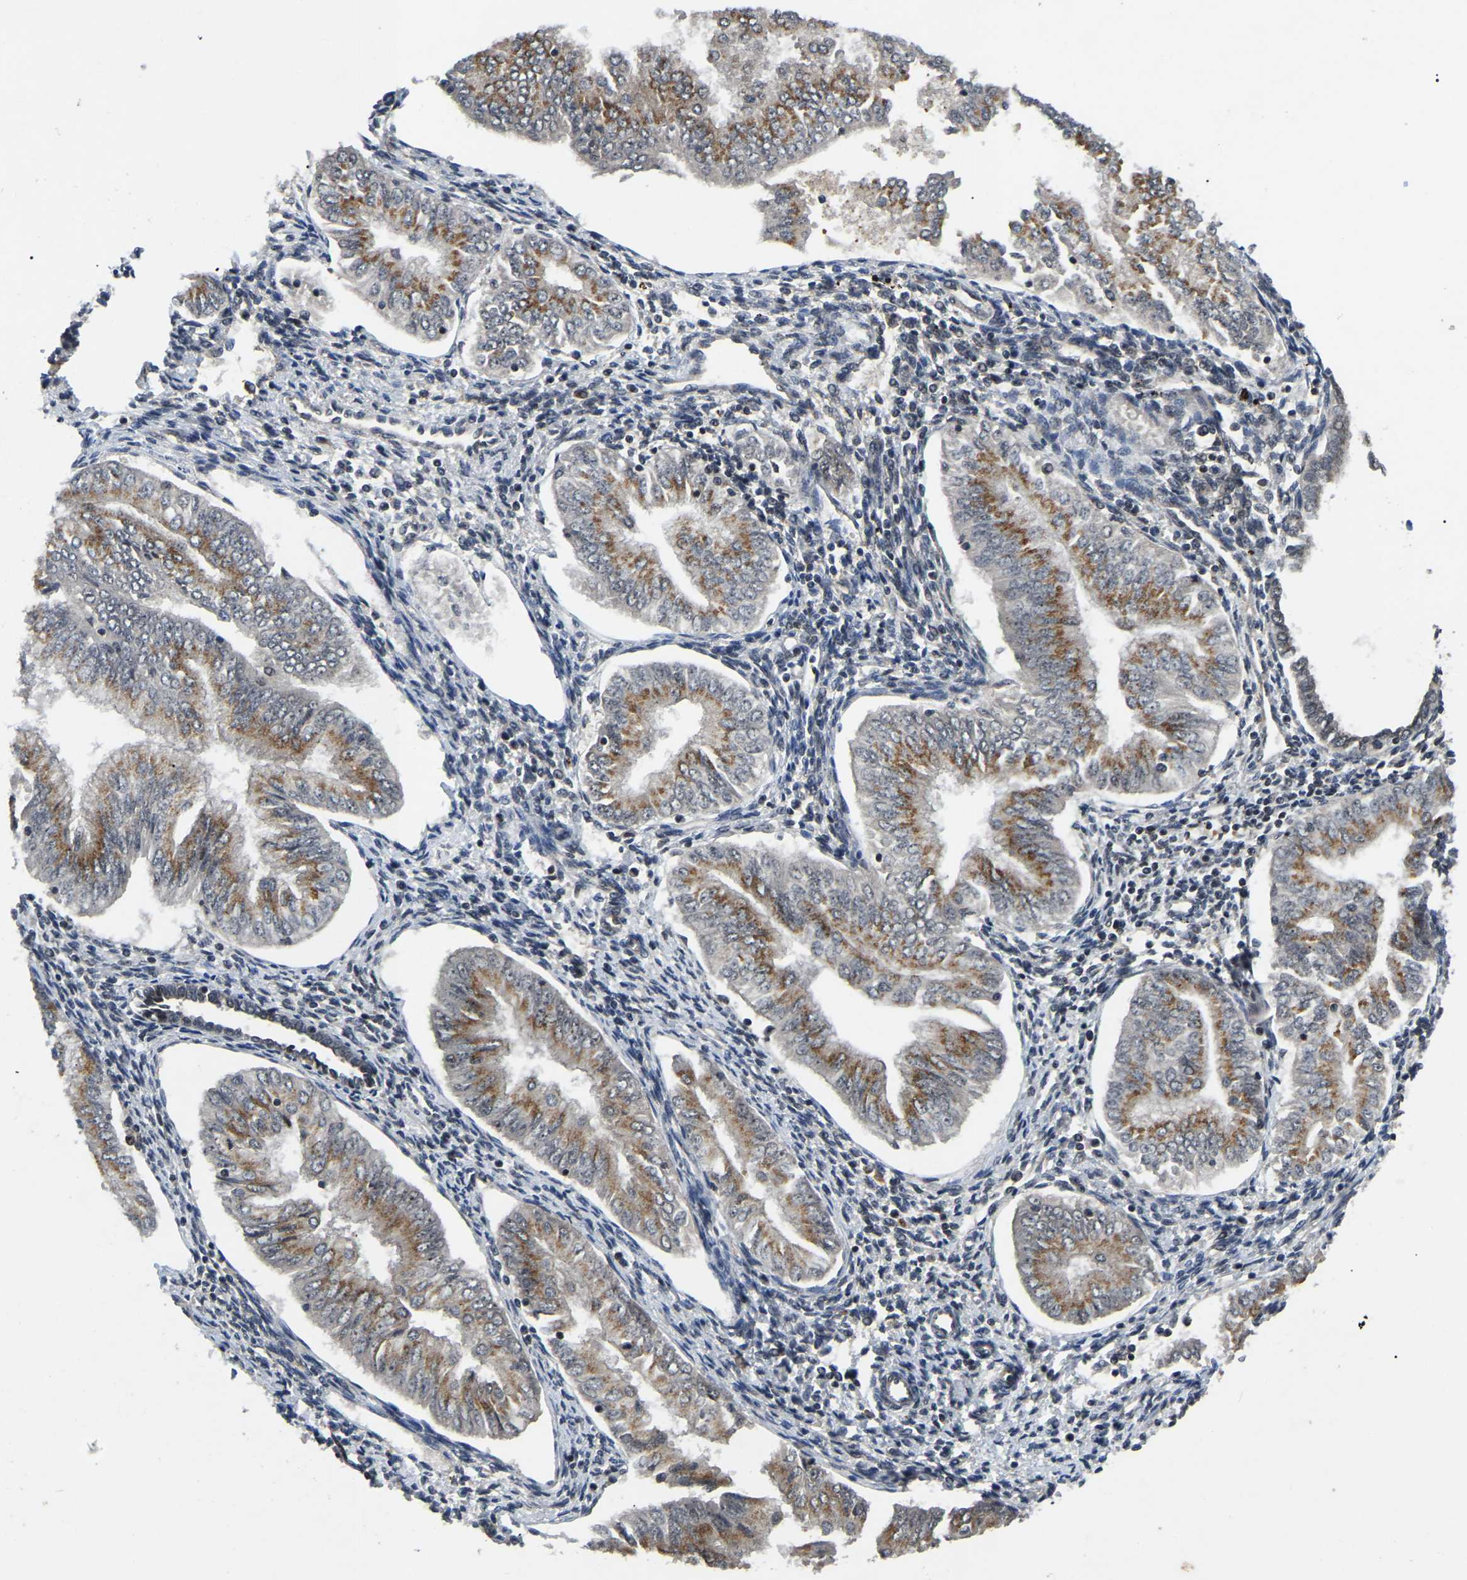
{"staining": {"intensity": "moderate", "quantity": ">75%", "location": "cytoplasmic/membranous"}, "tissue": "endometrial cancer", "cell_type": "Tumor cells", "image_type": "cancer", "snomed": [{"axis": "morphology", "description": "Adenocarcinoma, NOS"}, {"axis": "topography", "description": "Endometrium"}], "caption": "The image displays a brown stain indicating the presence of a protein in the cytoplasmic/membranous of tumor cells in endometrial adenocarcinoma.", "gene": "RBM28", "patient": {"sex": "female", "age": 53}}